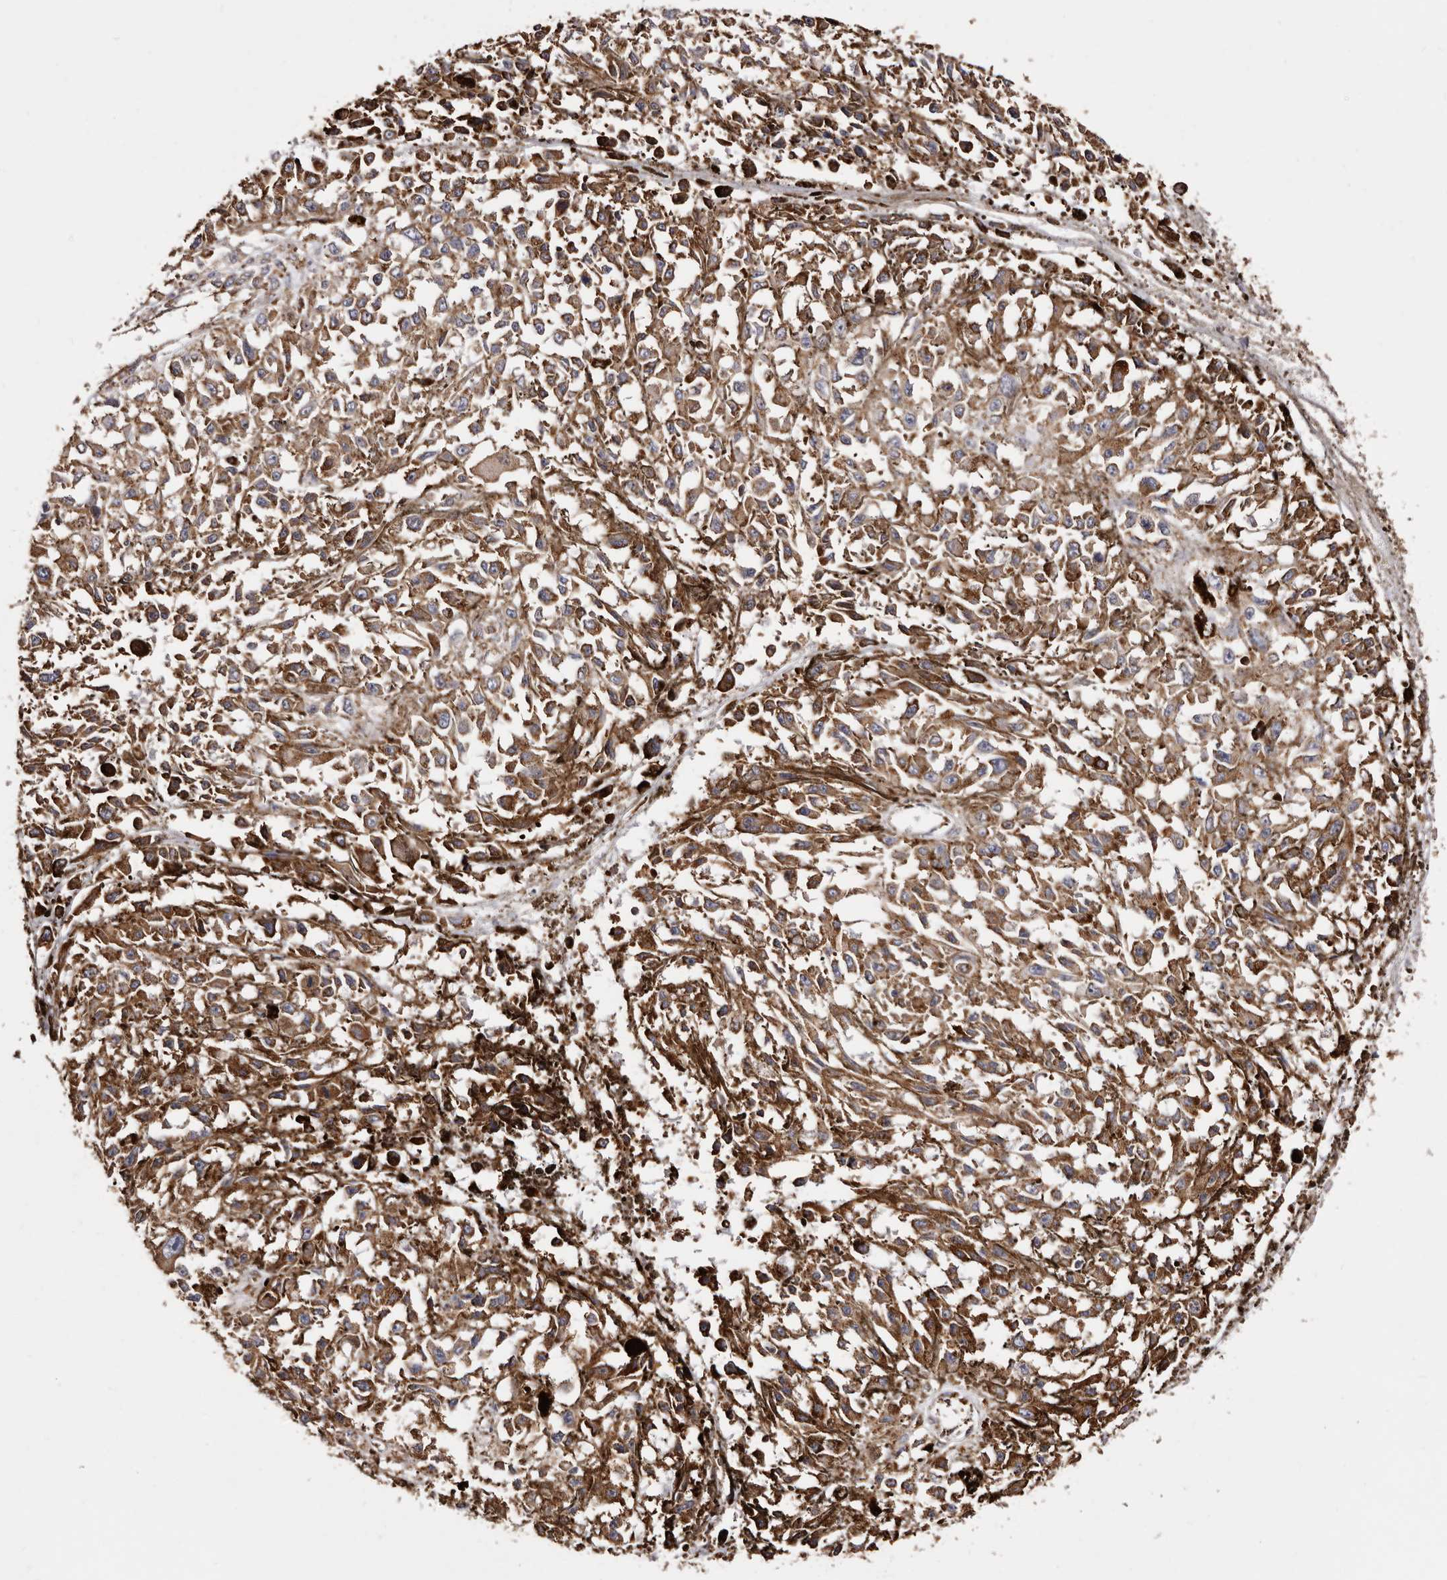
{"staining": {"intensity": "moderate", "quantity": ">75%", "location": "cytoplasmic/membranous"}, "tissue": "melanoma", "cell_type": "Tumor cells", "image_type": "cancer", "snomed": [{"axis": "morphology", "description": "Malignant melanoma, Metastatic site"}, {"axis": "topography", "description": "Lymph node"}], "caption": "Immunohistochemical staining of human melanoma shows medium levels of moderate cytoplasmic/membranous protein staining in approximately >75% of tumor cells.", "gene": "ACBD6", "patient": {"sex": "male", "age": 59}}